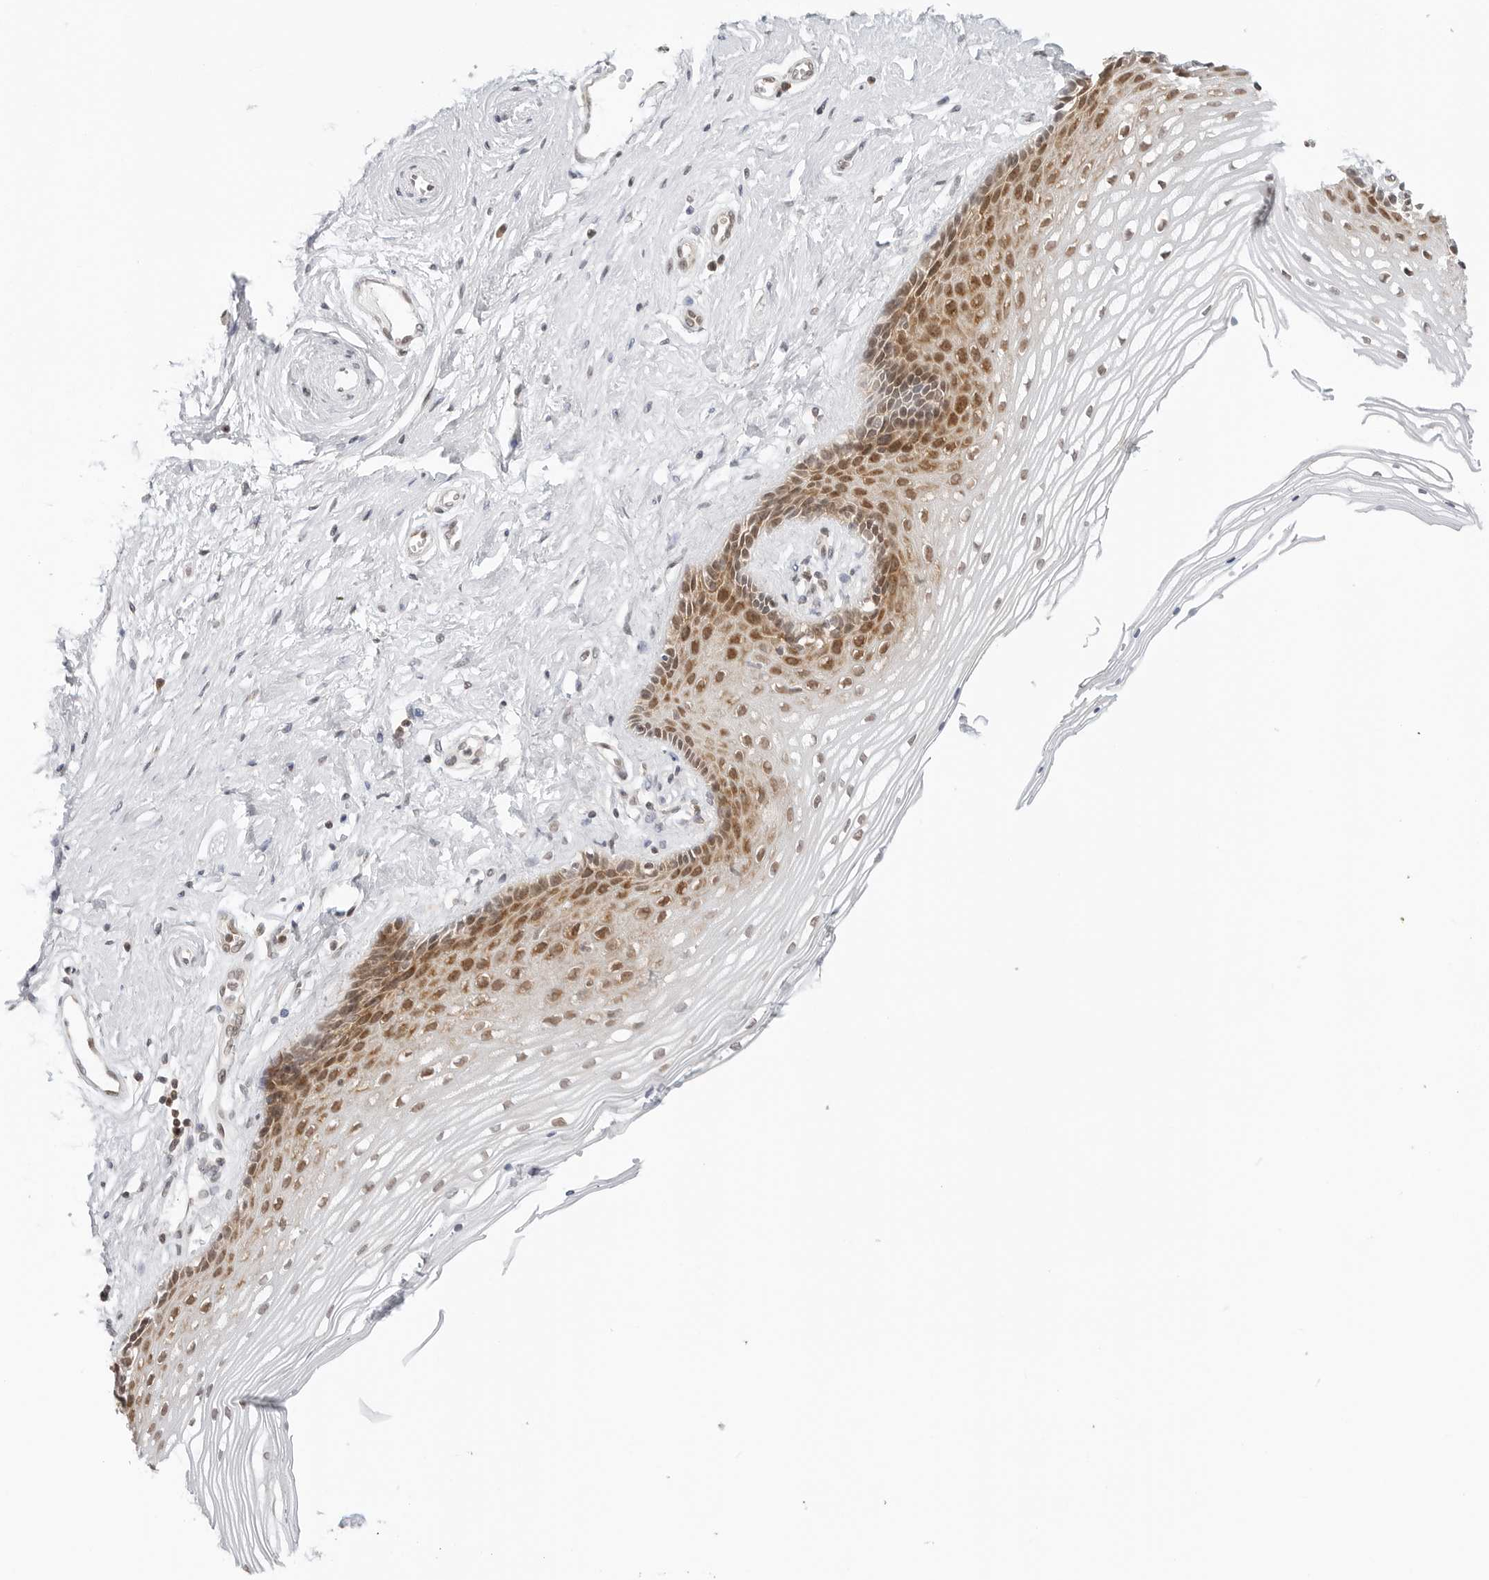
{"staining": {"intensity": "strong", "quantity": "25%-75%", "location": "cytoplasmic/membranous,nuclear"}, "tissue": "vagina", "cell_type": "Squamous epithelial cells", "image_type": "normal", "snomed": [{"axis": "morphology", "description": "Normal tissue, NOS"}, {"axis": "topography", "description": "Vagina"}], "caption": "IHC of benign vagina shows high levels of strong cytoplasmic/membranous,nuclear positivity in approximately 25%-75% of squamous epithelial cells. IHC stains the protein of interest in brown and the nuclei are stained blue.", "gene": "METAP1", "patient": {"sex": "female", "age": 46}}